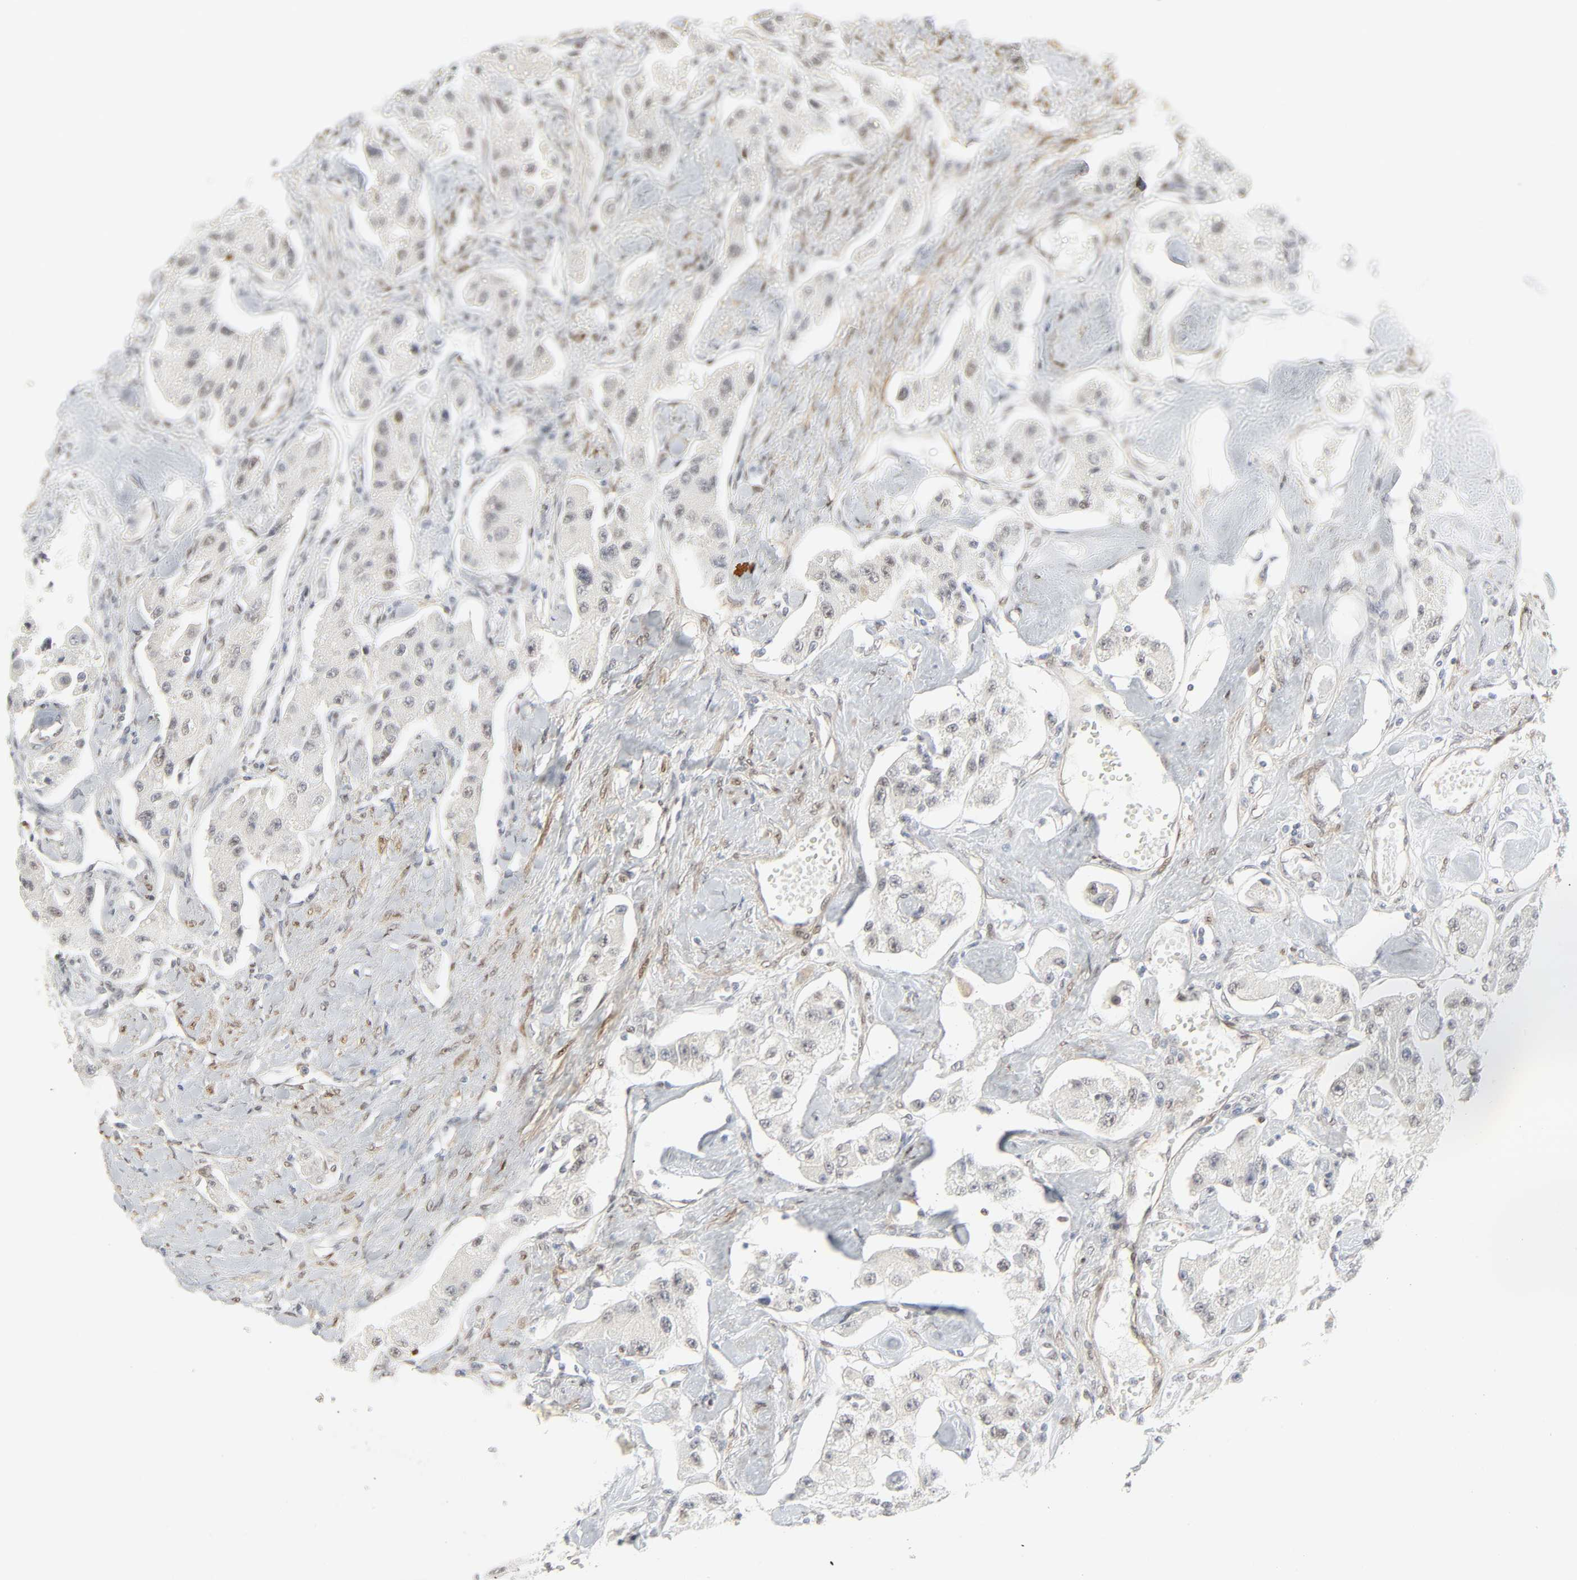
{"staining": {"intensity": "negative", "quantity": "none", "location": "none"}, "tissue": "carcinoid", "cell_type": "Tumor cells", "image_type": "cancer", "snomed": [{"axis": "morphology", "description": "Carcinoid, malignant, NOS"}, {"axis": "topography", "description": "Pancreas"}], "caption": "IHC histopathology image of neoplastic tissue: human carcinoid stained with DAB exhibits no significant protein staining in tumor cells. The staining is performed using DAB brown chromogen with nuclei counter-stained in using hematoxylin.", "gene": "ZBTB16", "patient": {"sex": "male", "age": 41}}